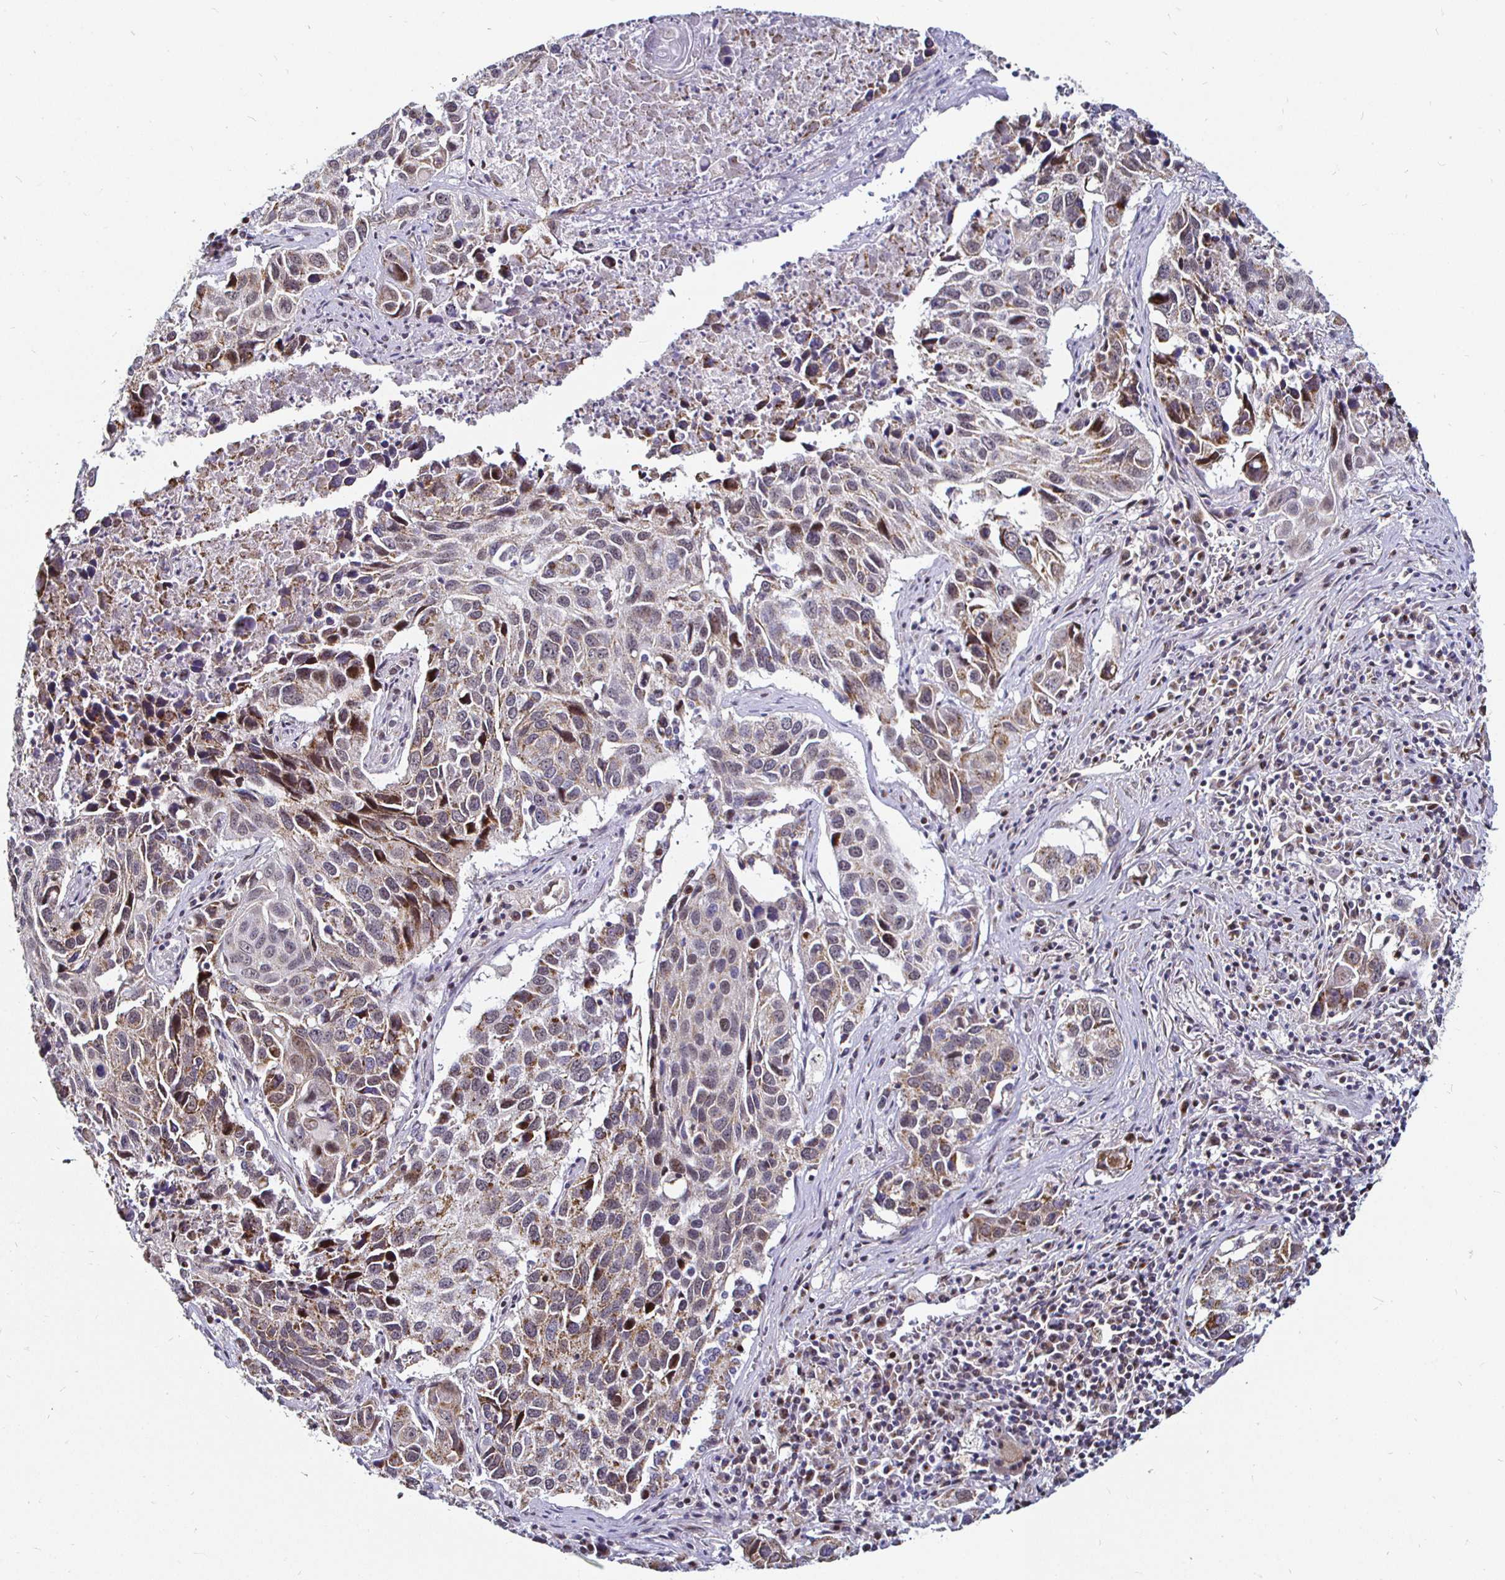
{"staining": {"intensity": "moderate", "quantity": "25%-75%", "location": "cytoplasmic/membranous,nuclear"}, "tissue": "lung cancer", "cell_type": "Tumor cells", "image_type": "cancer", "snomed": [{"axis": "morphology", "description": "Squamous cell carcinoma, NOS"}, {"axis": "topography", "description": "Lung"}], "caption": "Protein expression analysis of human lung squamous cell carcinoma reveals moderate cytoplasmic/membranous and nuclear staining in about 25%-75% of tumor cells.", "gene": "ATG3", "patient": {"sex": "female", "age": 61}}